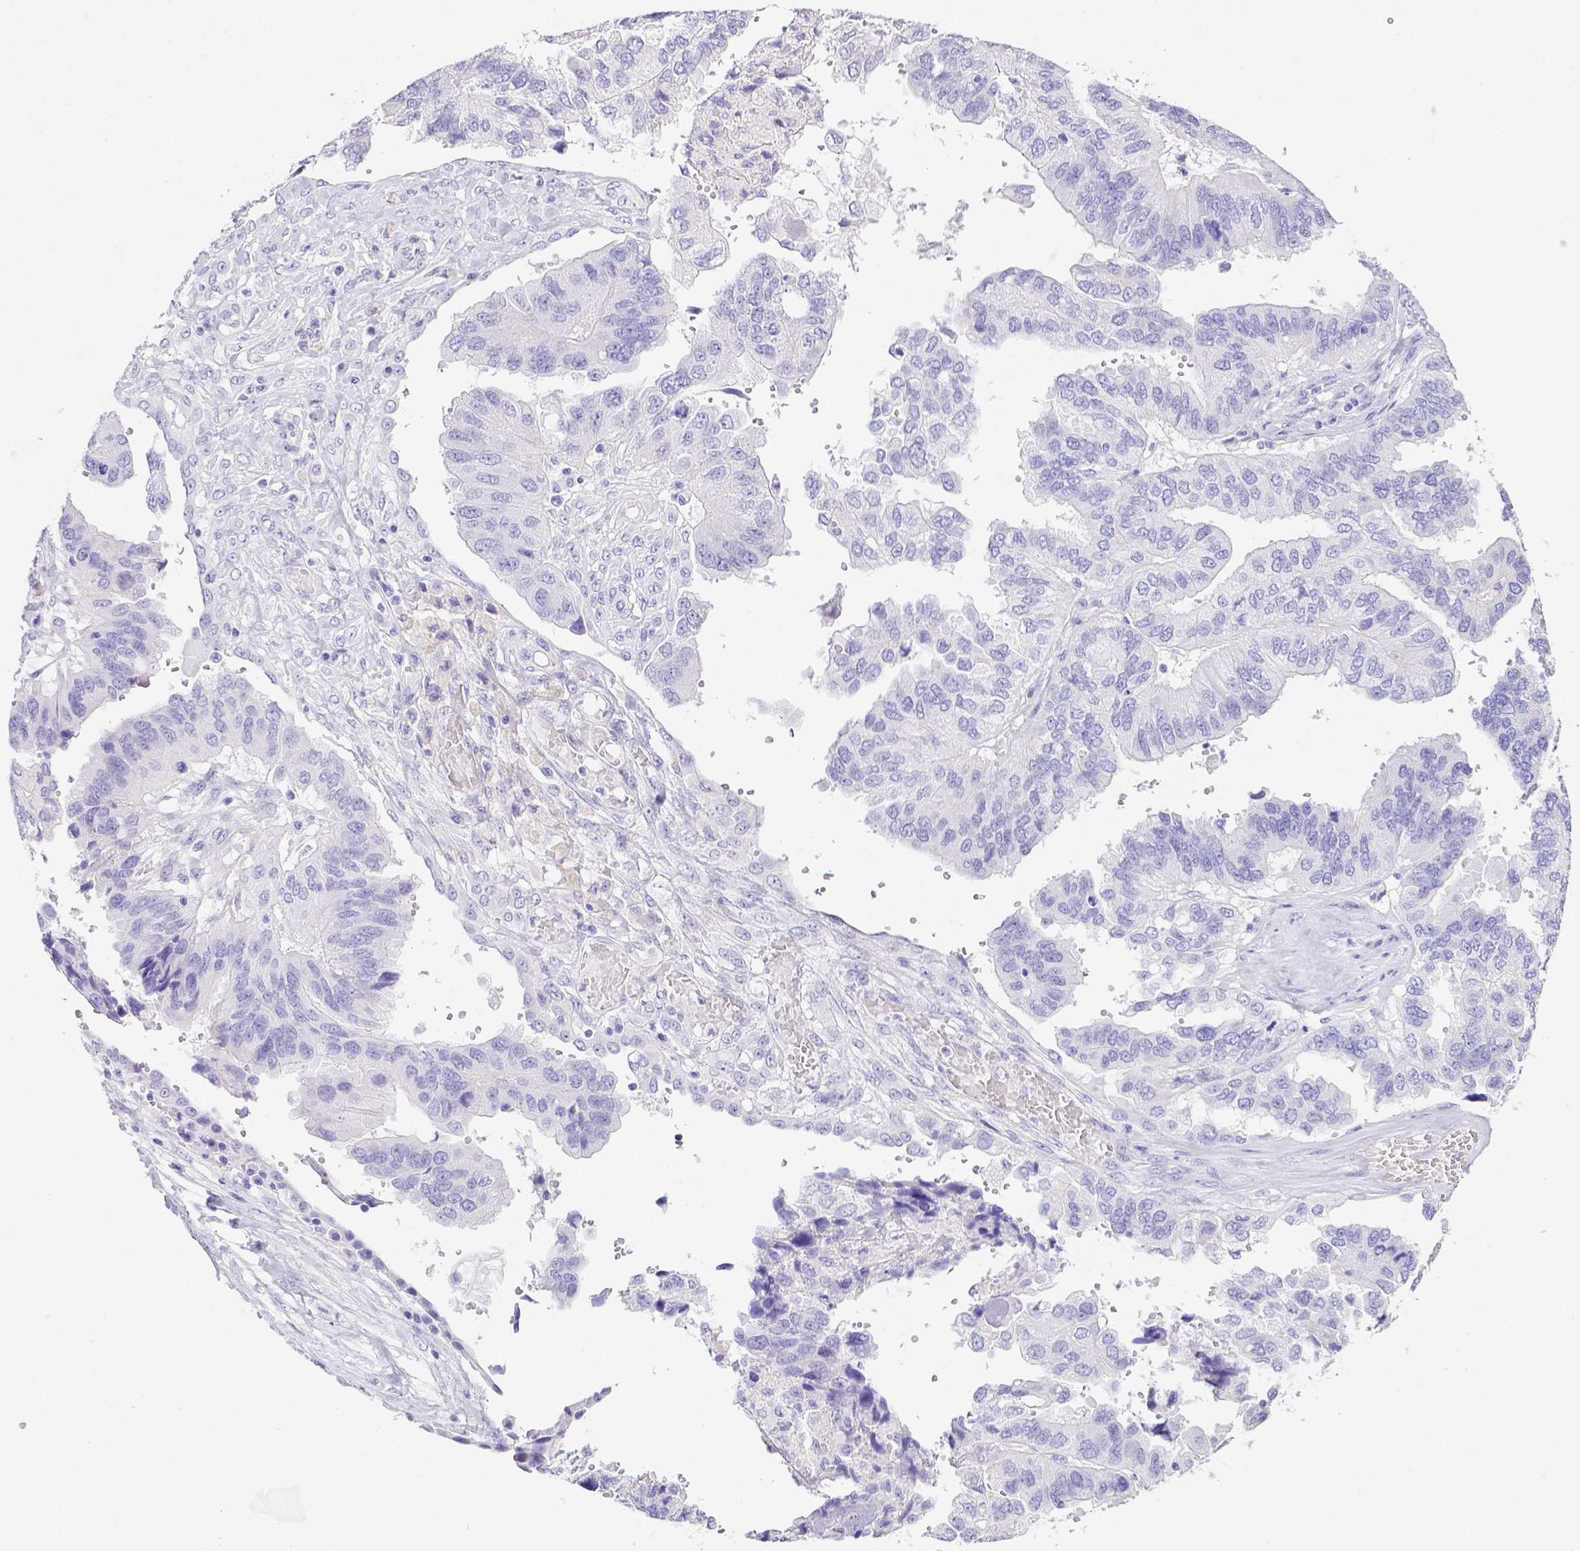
{"staining": {"intensity": "negative", "quantity": "none", "location": "none"}, "tissue": "ovarian cancer", "cell_type": "Tumor cells", "image_type": "cancer", "snomed": [{"axis": "morphology", "description": "Cystadenocarcinoma, serous, NOS"}, {"axis": "topography", "description": "Ovary"}], "caption": "Tumor cells are negative for brown protein staining in serous cystadenocarcinoma (ovarian).", "gene": "ARHGAP36", "patient": {"sex": "female", "age": 79}}